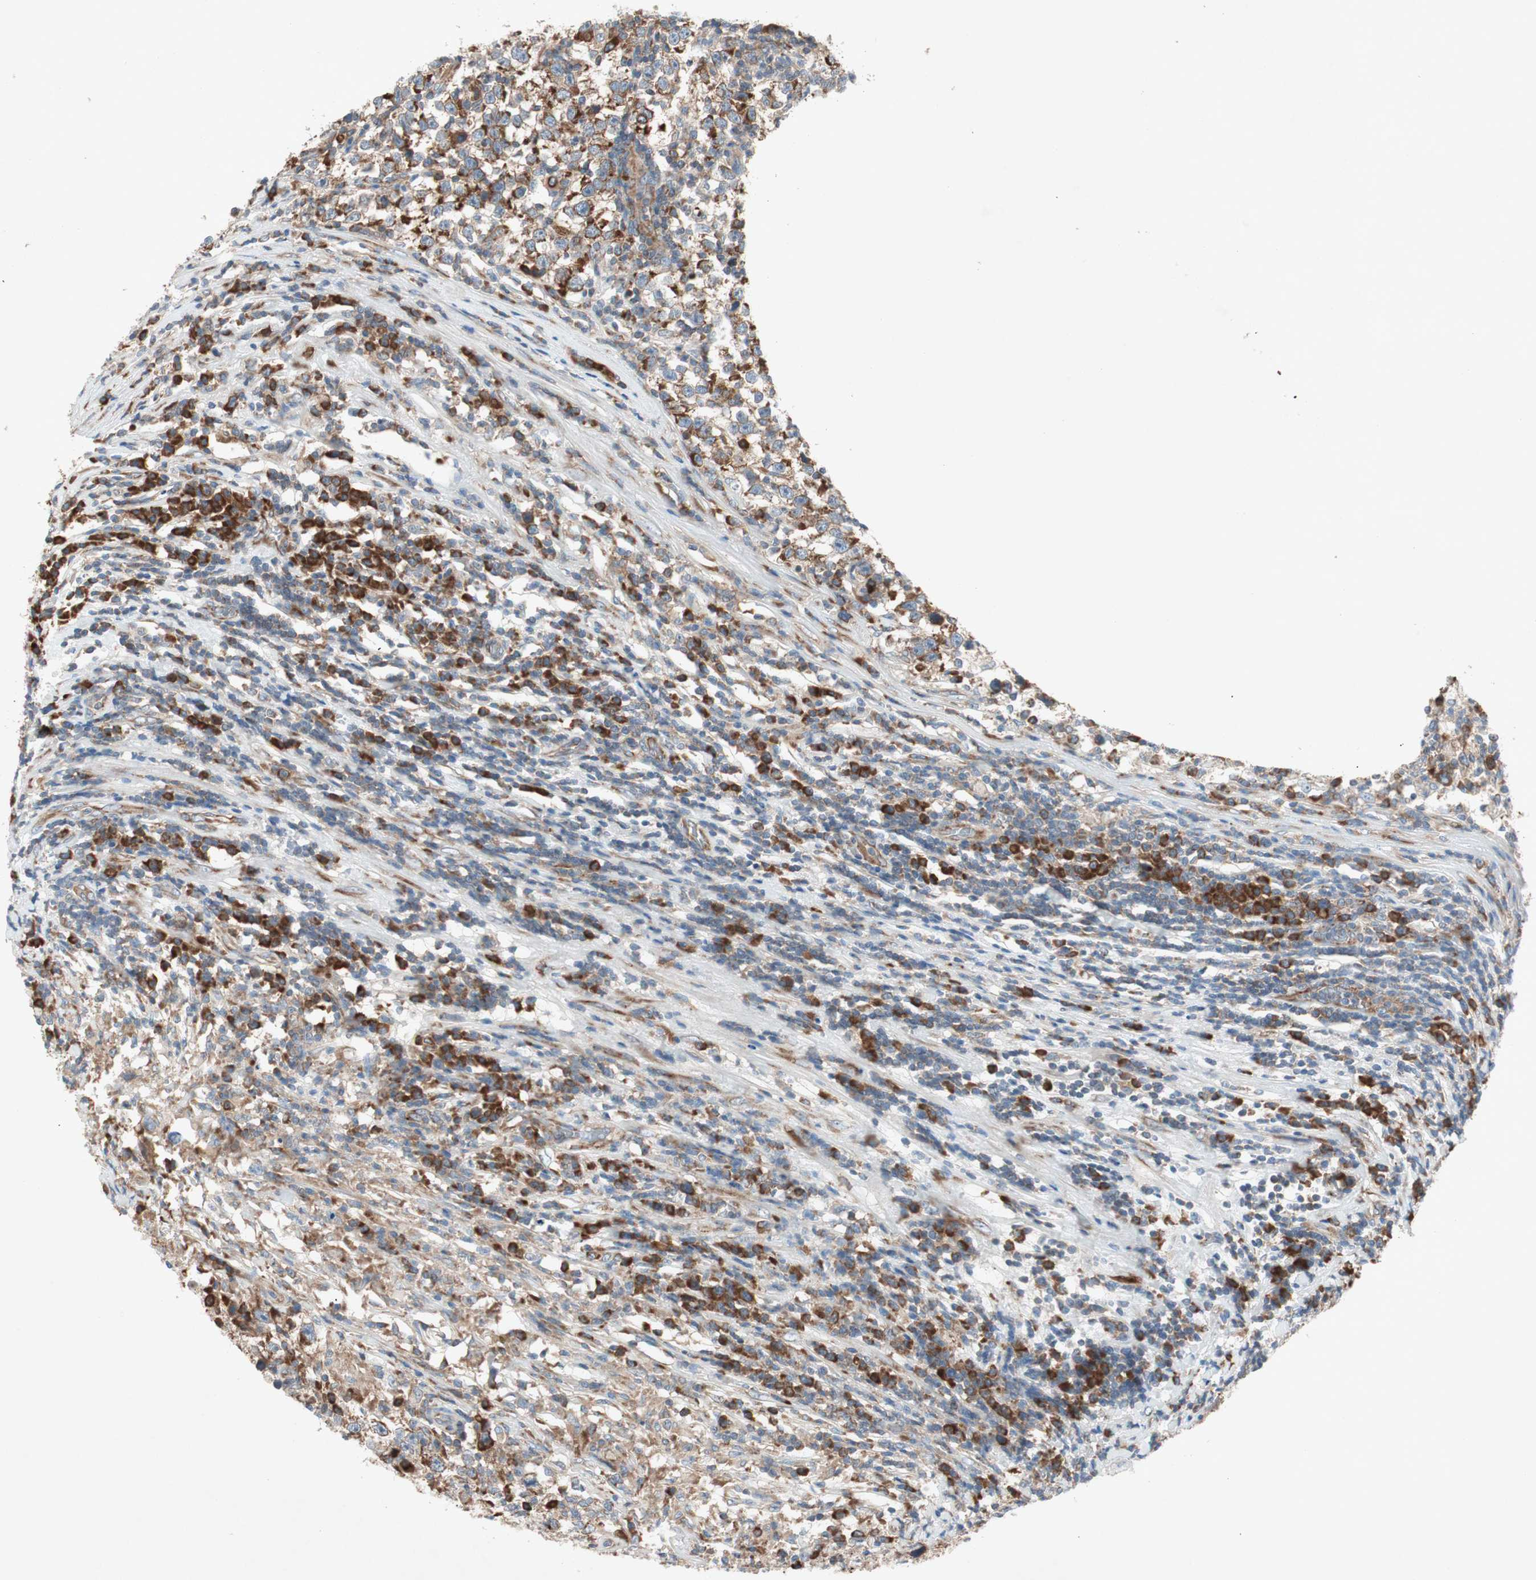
{"staining": {"intensity": "strong", "quantity": ">75%", "location": "cytoplasmic/membranous"}, "tissue": "testis cancer", "cell_type": "Tumor cells", "image_type": "cancer", "snomed": [{"axis": "morphology", "description": "Seminoma, NOS"}, {"axis": "topography", "description": "Testis"}], "caption": "IHC image of seminoma (testis) stained for a protein (brown), which demonstrates high levels of strong cytoplasmic/membranous staining in about >75% of tumor cells.", "gene": "RPL23", "patient": {"sex": "male", "age": 43}}